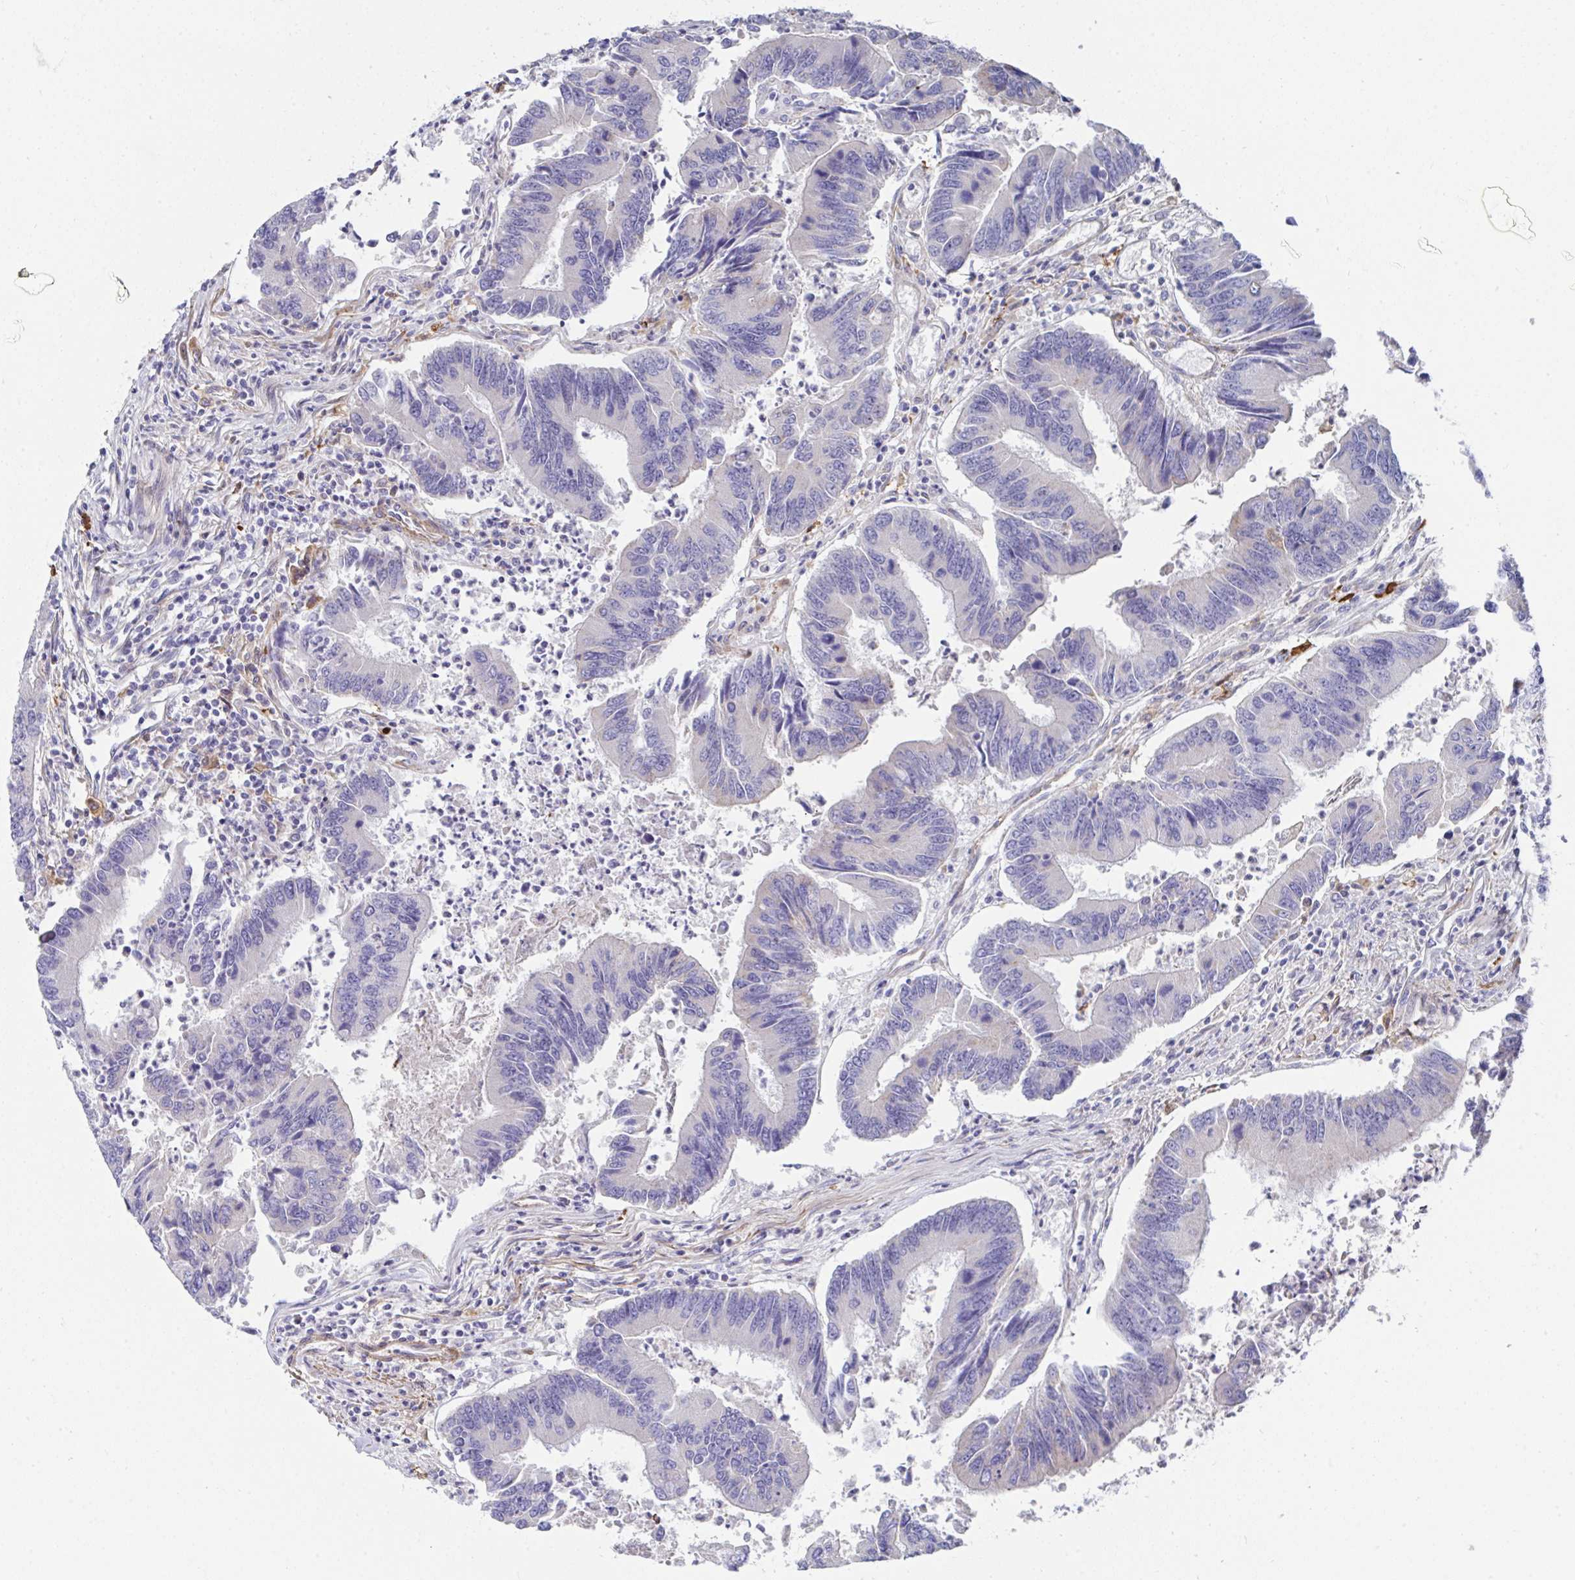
{"staining": {"intensity": "negative", "quantity": "none", "location": "none"}, "tissue": "colorectal cancer", "cell_type": "Tumor cells", "image_type": "cancer", "snomed": [{"axis": "morphology", "description": "Adenocarcinoma, NOS"}, {"axis": "topography", "description": "Colon"}], "caption": "Colorectal adenocarcinoma stained for a protein using IHC demonstrates no staining tumor cells.", "gene": "FBXL13", "patient": {"sex": "female", "age": 67}}